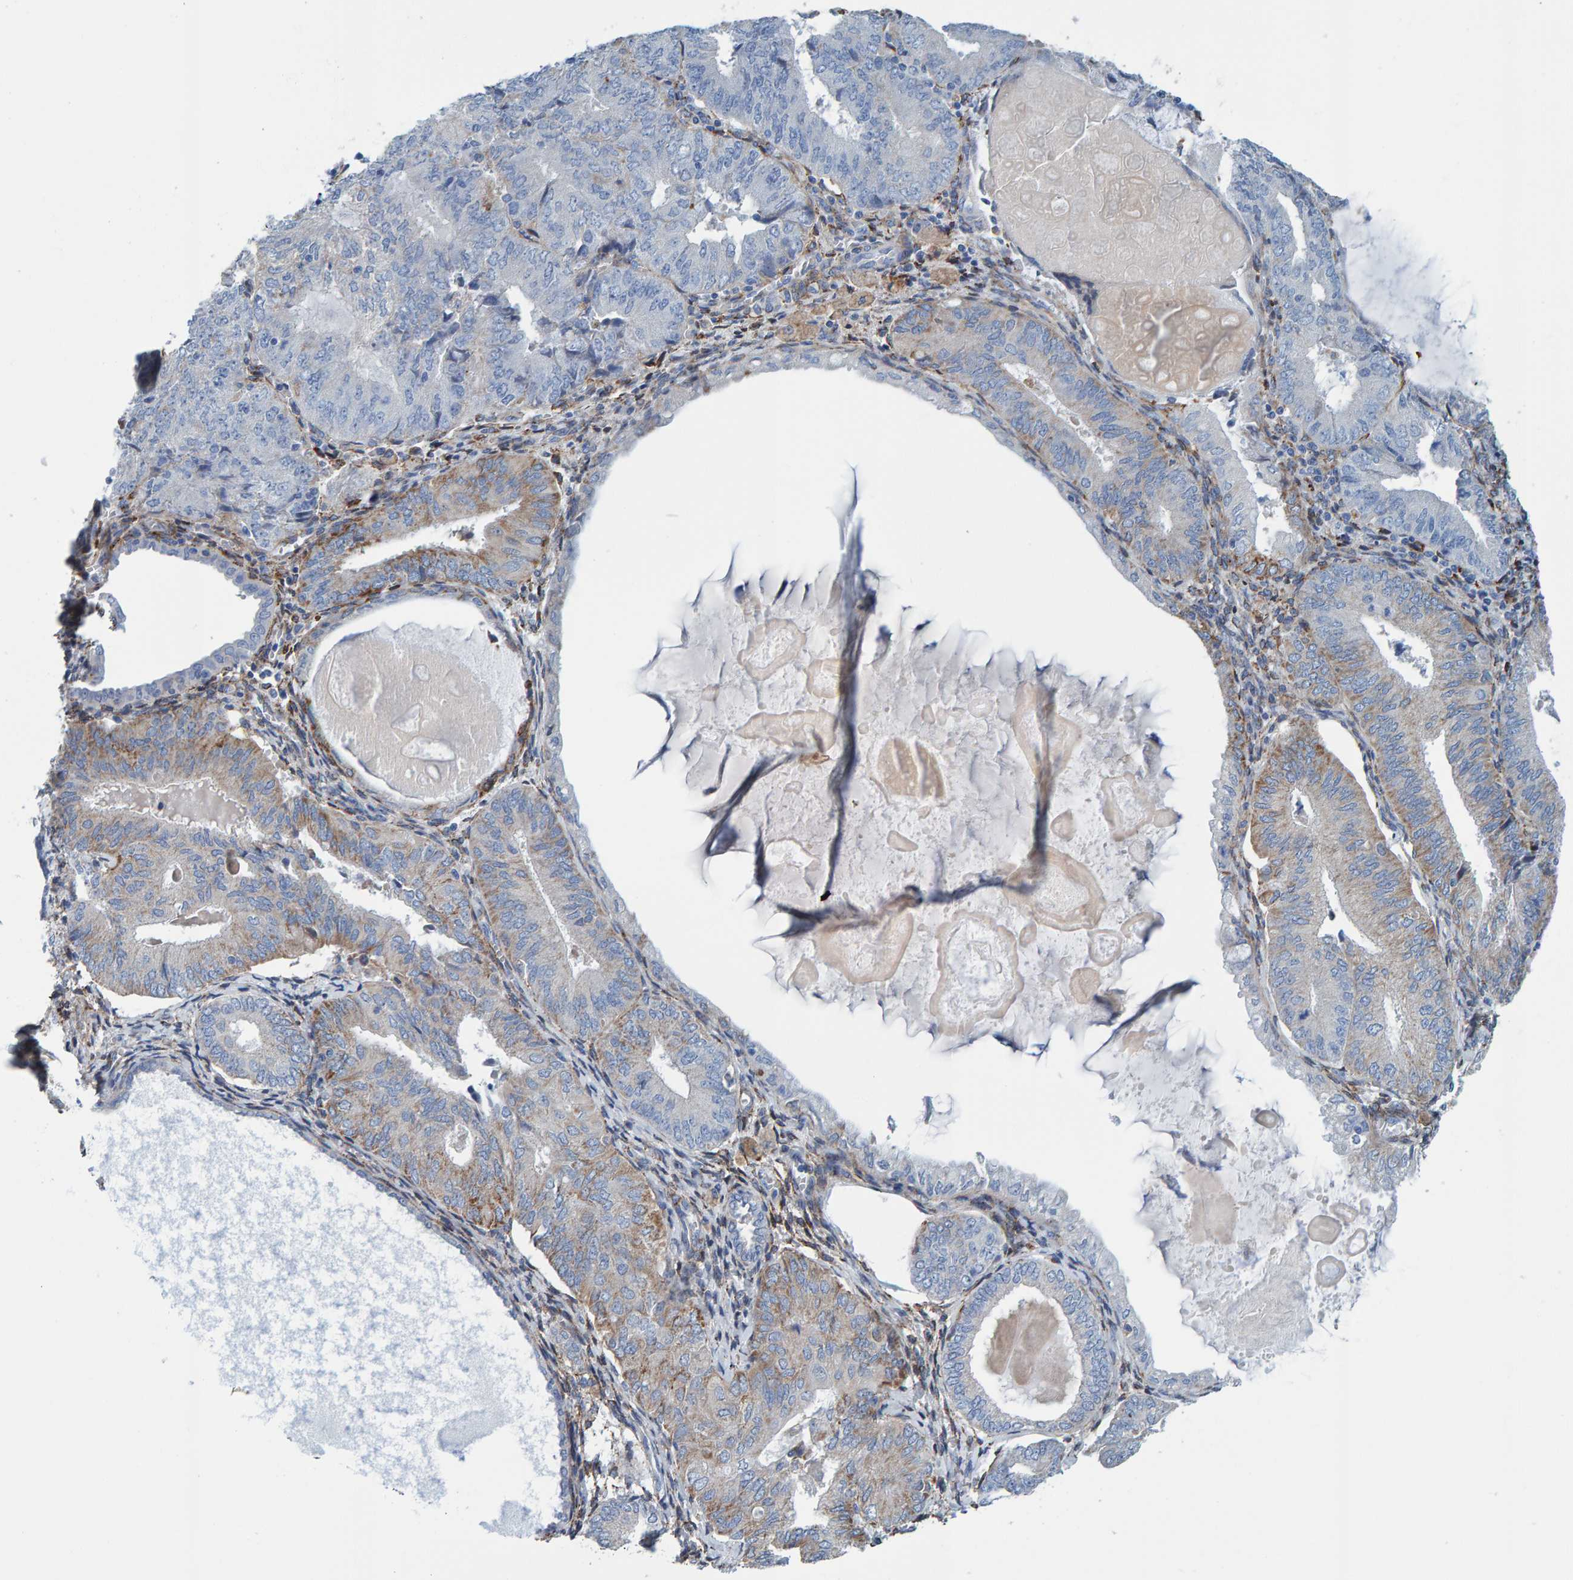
{"staining": {"intensity": "weak", "quantity": "25%-75%", "location": "cytoplasmic/membranous"}, "tissue": "endometrial cancer", "cell_type": "Tumor cells", "image_type": "cancer", "snomed": [{"axis": "morphology", "description": "Adenocarcinoma, NOS"}, {"axis": "topography", "description": "Endometrium"}], "caption": "Adenocarcinoma (endometrial) was stained to show a protein in brown. There is low levels of weak cytoplasmic/membranous expression in approximately 25%-75% of tumor cells.", "gene": "LRP1", "patient": {"sex": "female", "age": 81}}